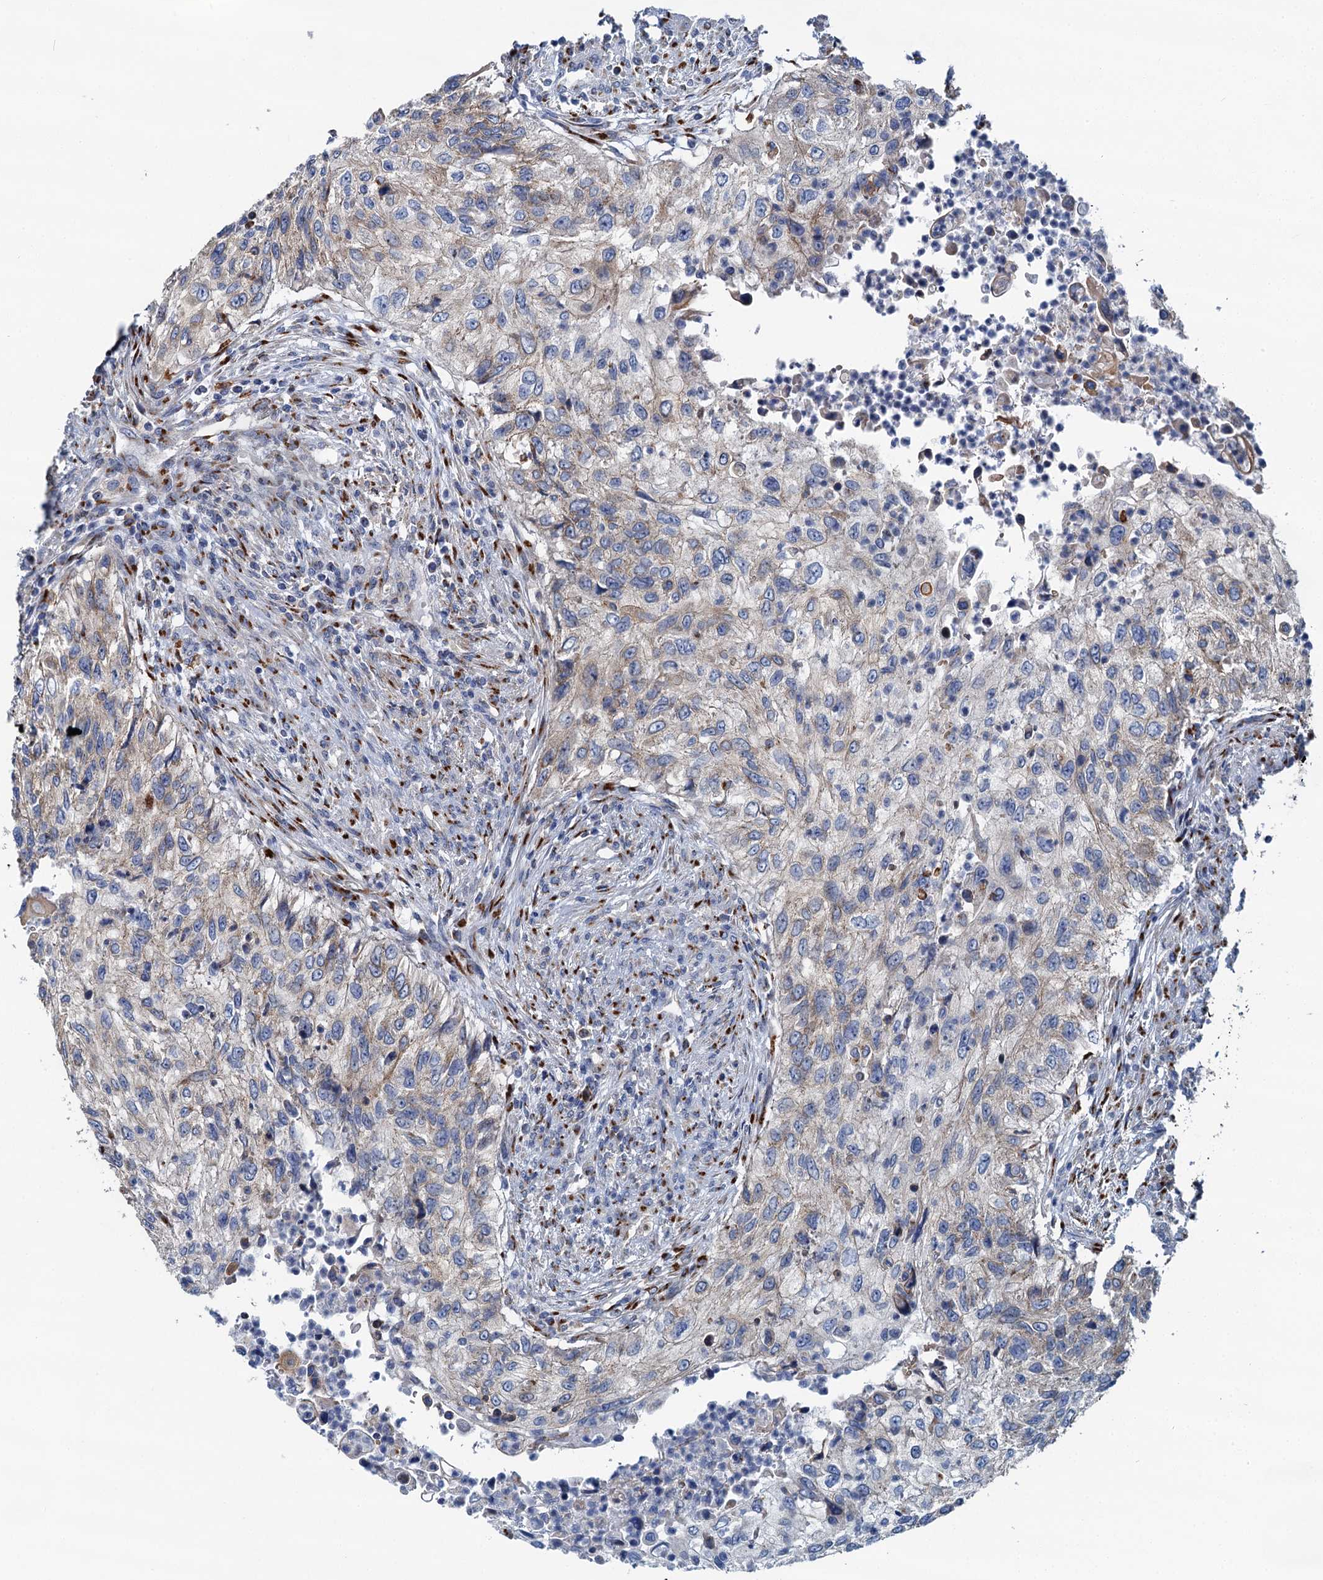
{"staining": {"intensity": "weak", "quantity": "25%-75%", "location": "cytoplasmic/membranous"}, "tissue": "urothelial cancer", "cell_type": "Tumor cells", "image_type": "cancer", "snomed": [{"axis": "morphology", "description": "Urothelial carcinoma, High grade"}, {"axis": "topography", "description": "Urinary bladder"}], "caption": "Human urothelial cancer stained for a protein (brown) displays weak cytoplasmic/membranous positive expression in about 25%-75% of tumor cells.", "gene": "BET1L", "patient": {"sex": "female", "age": 60}}